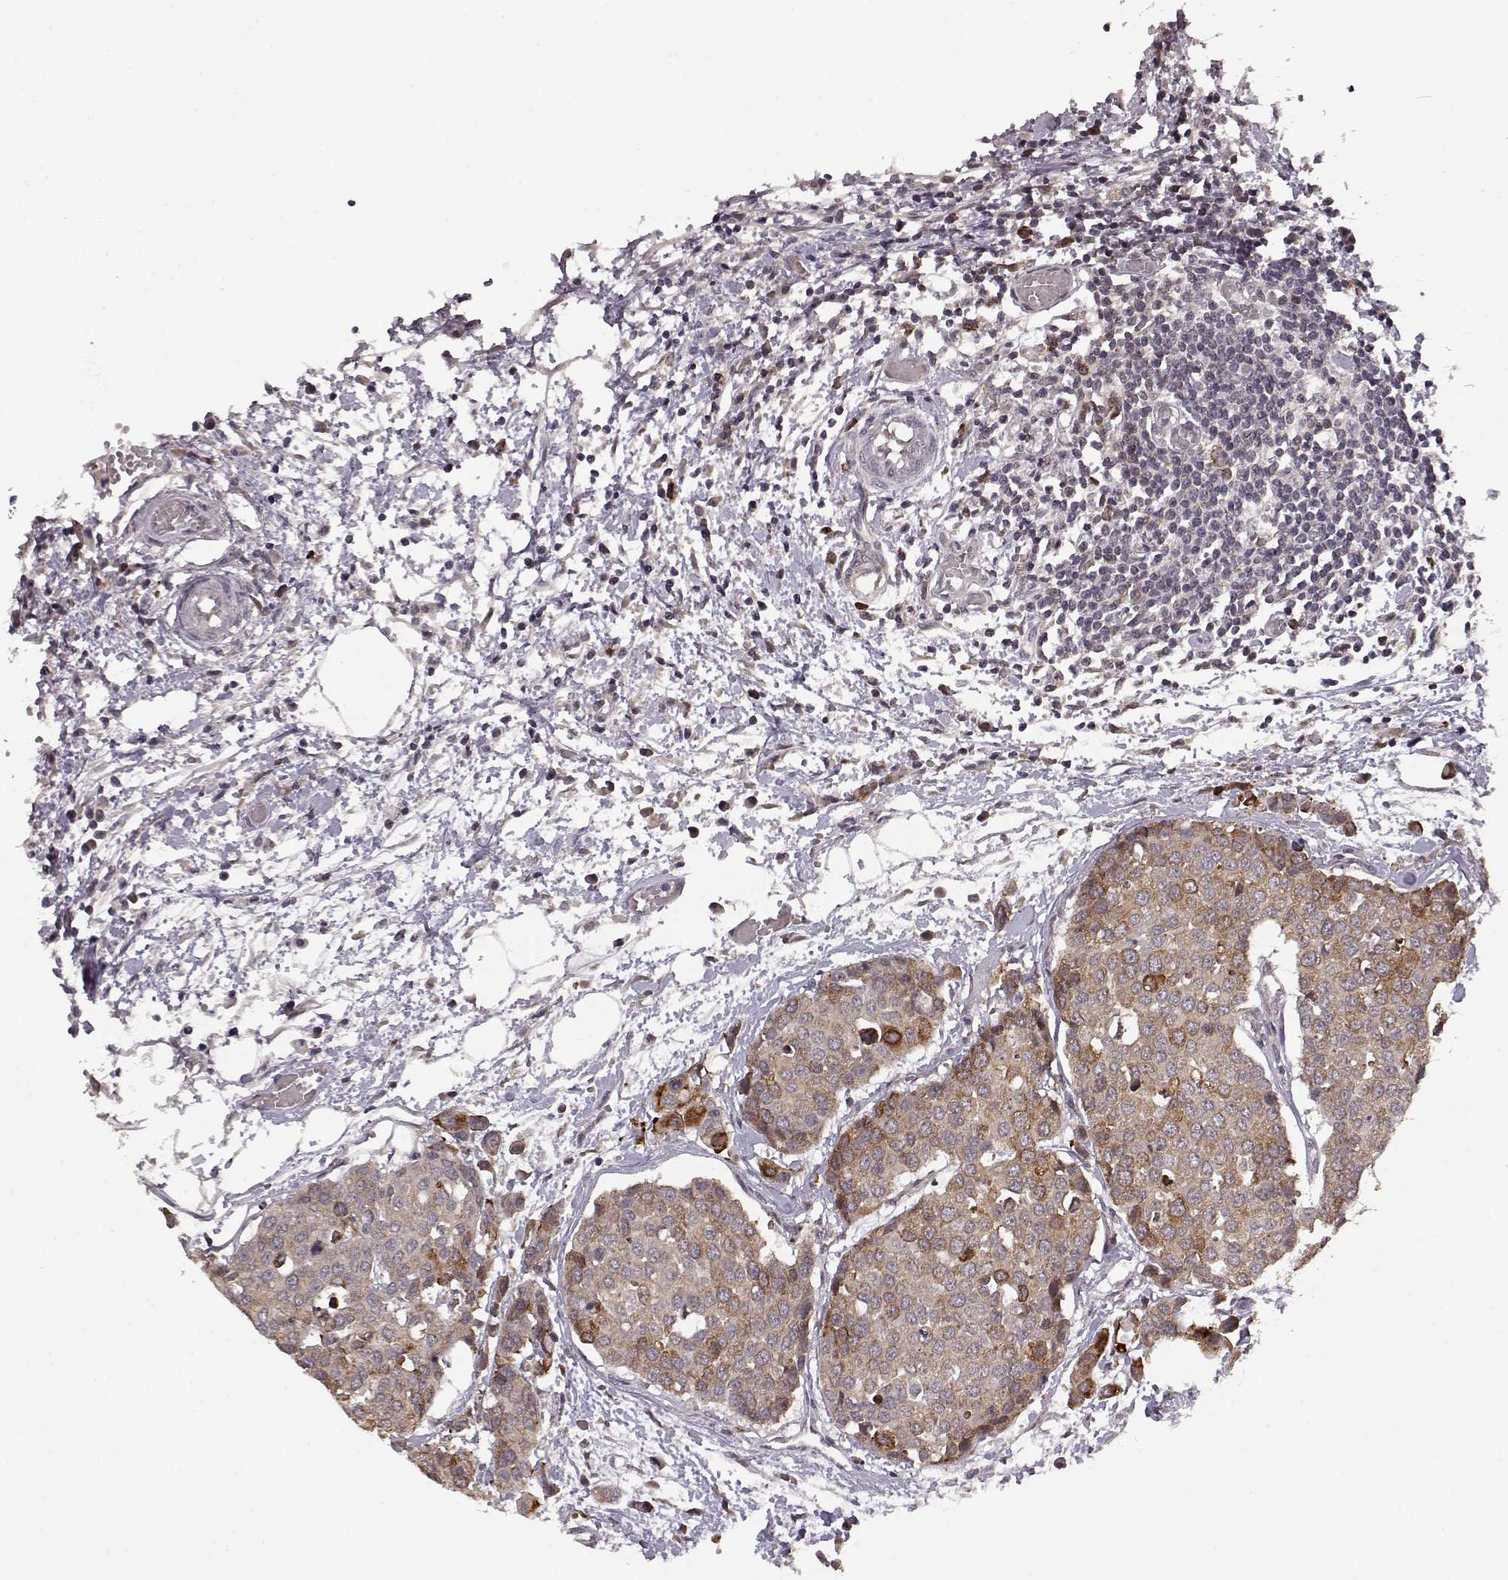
{"staining": {"intensity": "moderate", "quantity": ">75%", "location": "cytoplasmic/membranous"}, "tissue": "carcinoid", "cell_type": "Tumor cells", "image_type": "cancer", "snomed": [{"axis": "morphology", "description": "Carcinoid, malignant, NOS"}, {"axis": "topography", "description": "Colon"}], "caption": "Protein analysis of carcinoid tissue reveals moderate cytoplasmic/membranous positivity in approximately >75% of tumor cells.", "gene": "ELOVL5", "patient": {"sex": "male", "age": 81}}